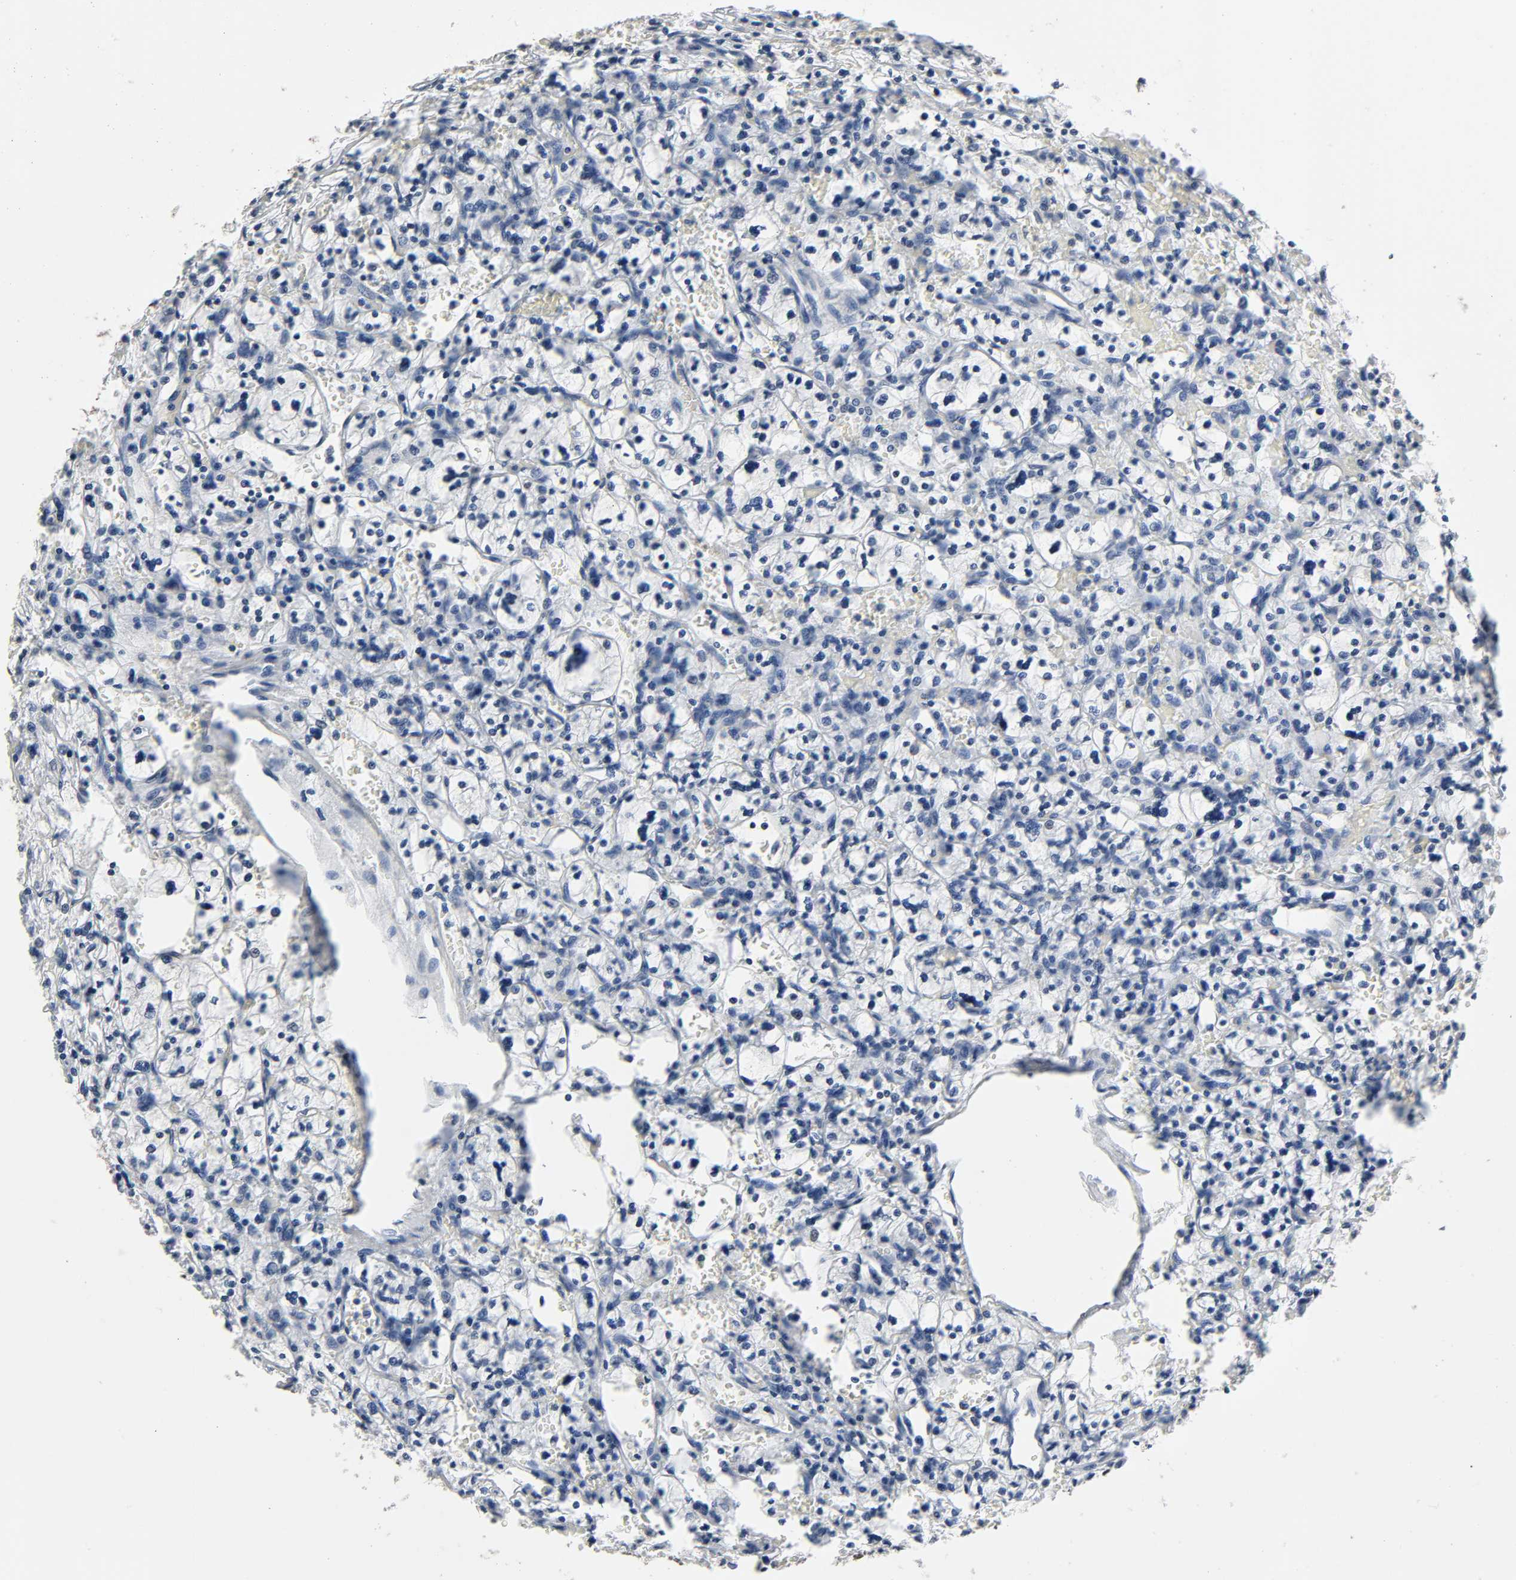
{"staining": {"intensity": "negative", "quantity": "none", "location": "none"}, "tissue": "renal cancer", "cell_type": "Tumor cells", "image_type": "cancer", "snomed": [{"axis": "morphology", "description": "Adenocarcinoma, NOS"}, {"axis": "topography", "description": "Kidney"}], "caption": "This image is of renal adenocarcinoma stained with immunohistochemistry to label a protein in brown with the nuclei are counter-stained blue. There is no staining in tumor cells. (Stains: DAB (3,3'-diaminobenzidine) immunohistochemistry with hematoxylin counter stain, Microscopy: brightfield microscopy at high magnification).", "gene": "STK4", "patient": {"sex": "female", "age": 83}}